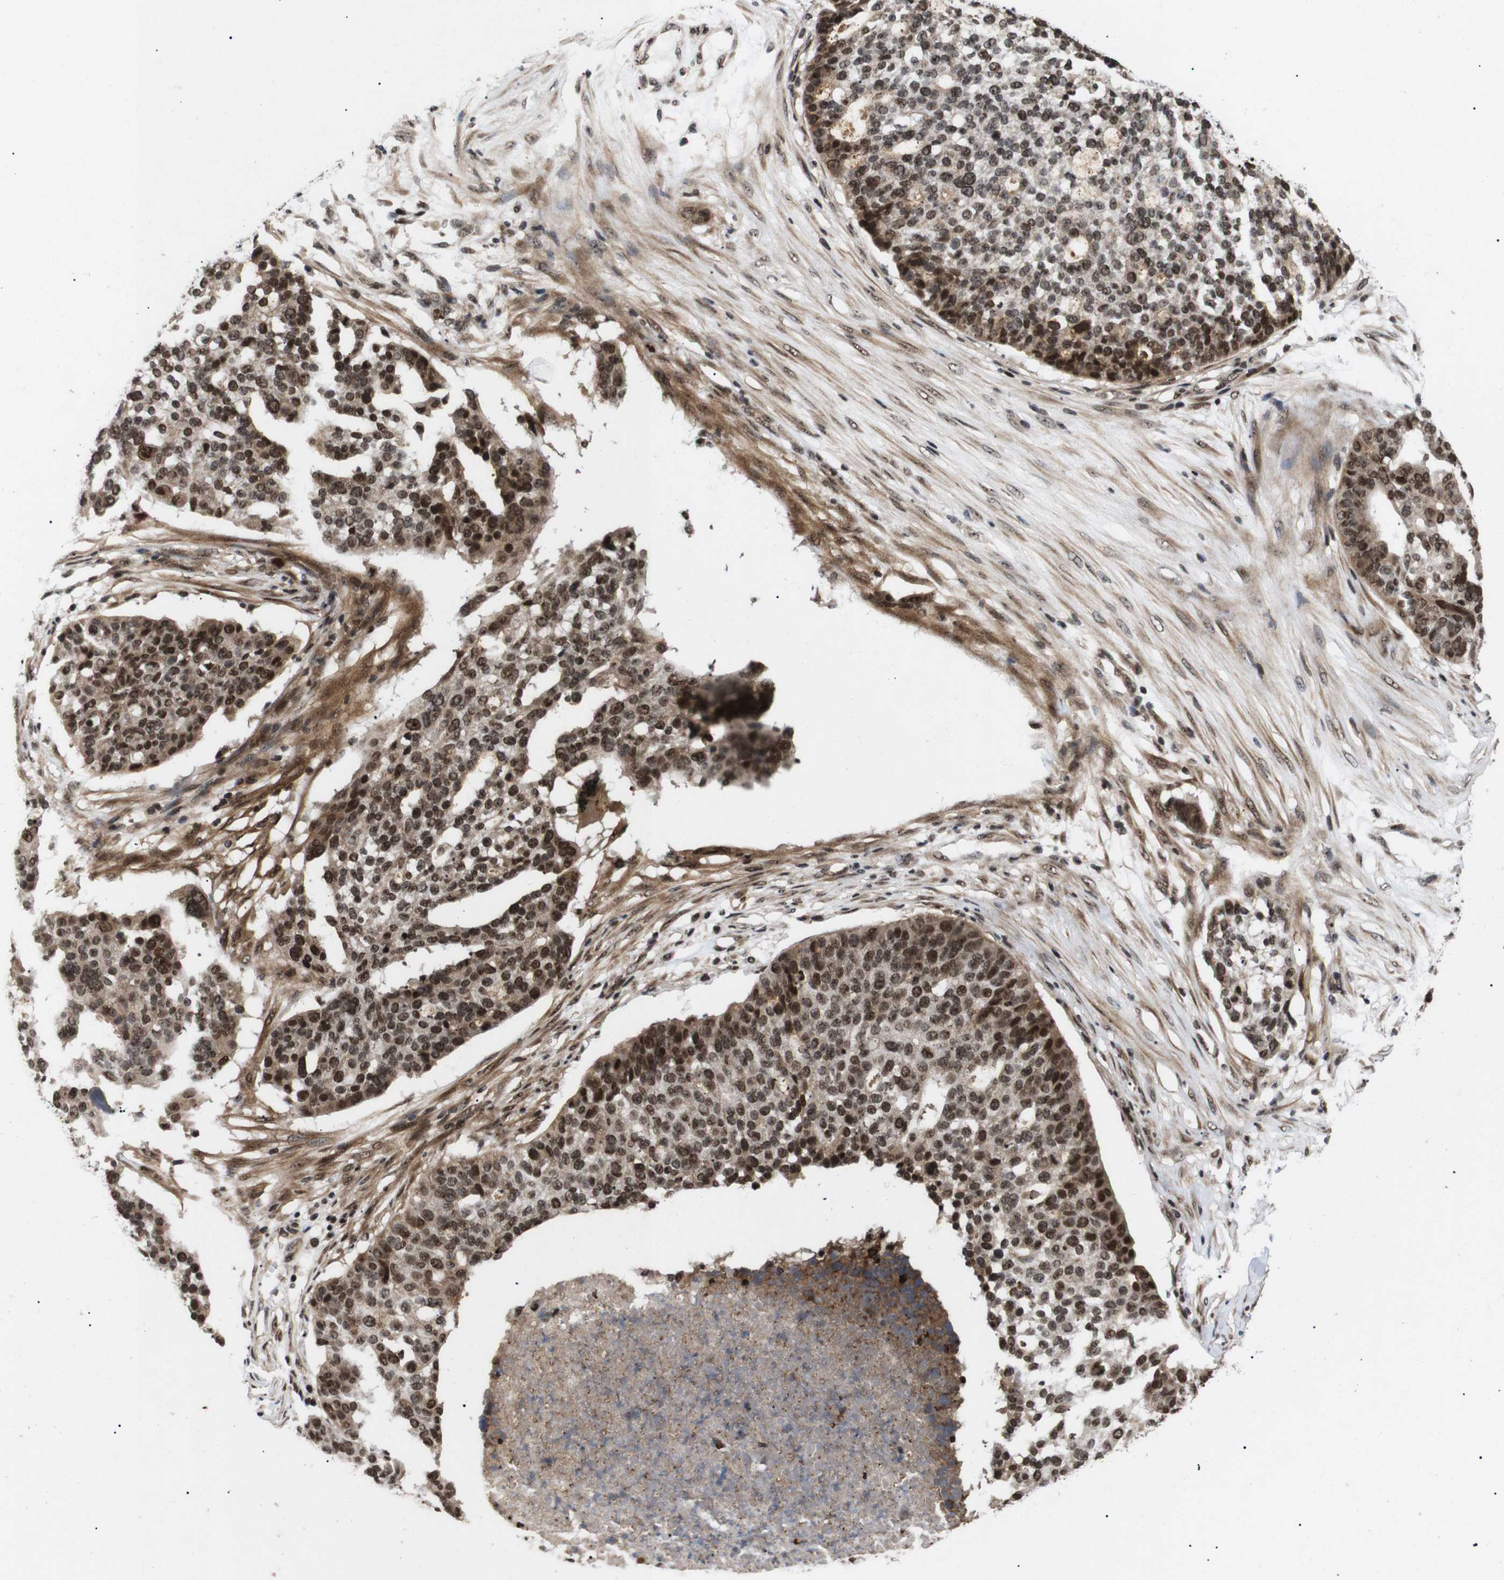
{"staining": {"intensity": "moderate", "quantity": ">75%", "location": "nuclear"}, "tissue": "ovarian cancer", "cell_type": "Tumor cells", "image_type": "cancer", "snomed": [{"axis": "morphology", "description": "Cystadenocarcinoma, serous, NOS"}, {"axis": "topography", "description": "Ovary"}], "caption": "High-power microscopy captured an IHC micrograph of ovarian cancer, revealing moderate nuclear expression in about >75% of tumor cells.", "gene": "KIF23", "patient": {"sex": "female", "age": 59}}